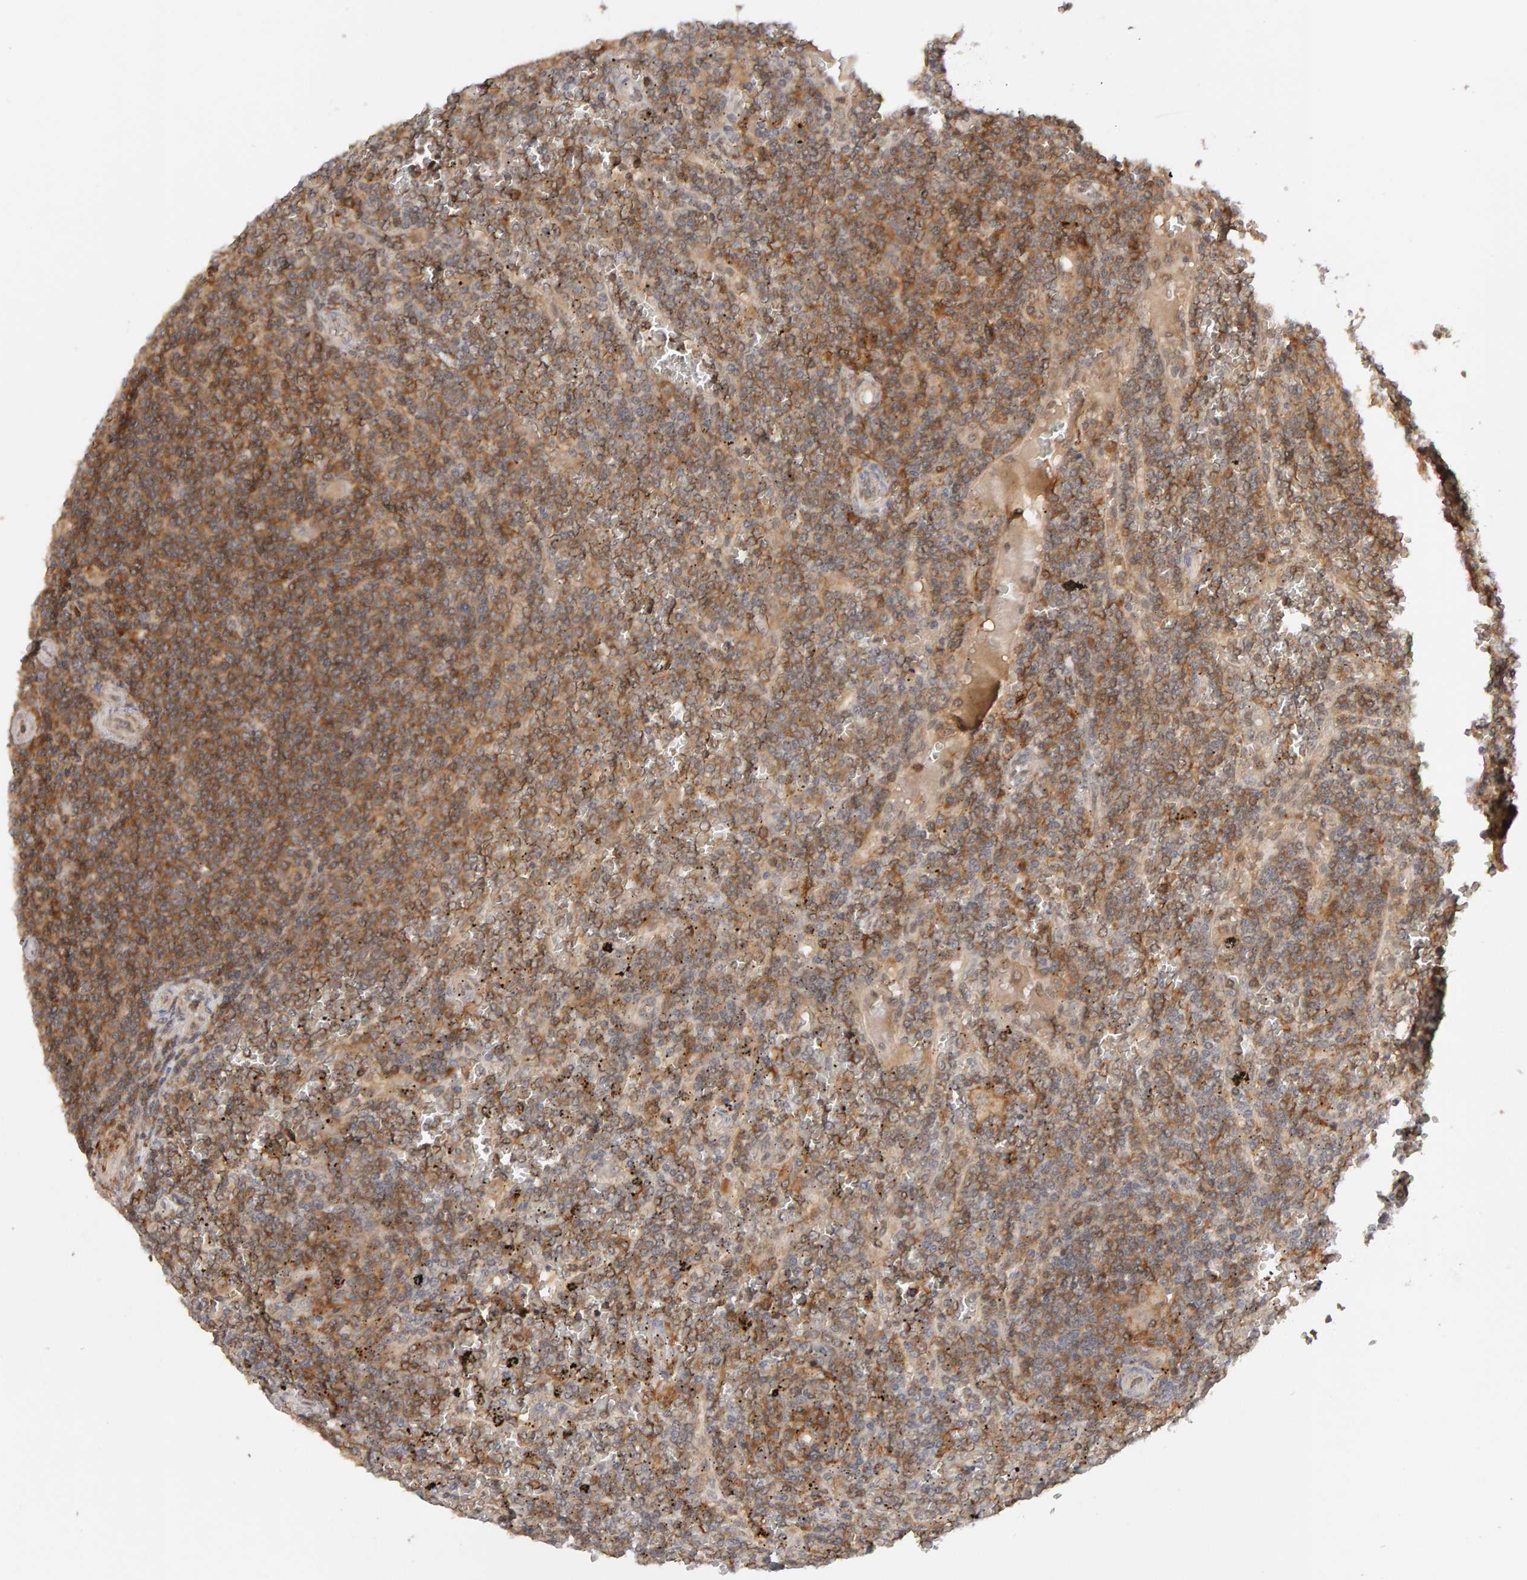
{"staining": {"intensity": "moderate", "quantity": "25%-75%", "location": "cytoplasmic/membranous"}, "tissue": "lymphoma", "cell_type": "Tumor cells", "image_type": "cancer", "snomed": [{"axis": "morphology", "description": "Malignant lymphoma, non-Hodgkin's type, Low grade"}, {"axis": "topography", "description": "Spleen"}], "caption": "DAB (3,3'-diaminobenzidine) immunohistochemical staining of human lymphoma reveals moderate cytoplasmic/membranous protein expression in approximately 25%-75% of tumor cells. (DAB (3,3'-diaminobenzidine) = brown stain, brightfield microscopy at high magnification).", "gene": "NUDCD1", "patient": {"sex": "female", "age": 19}}